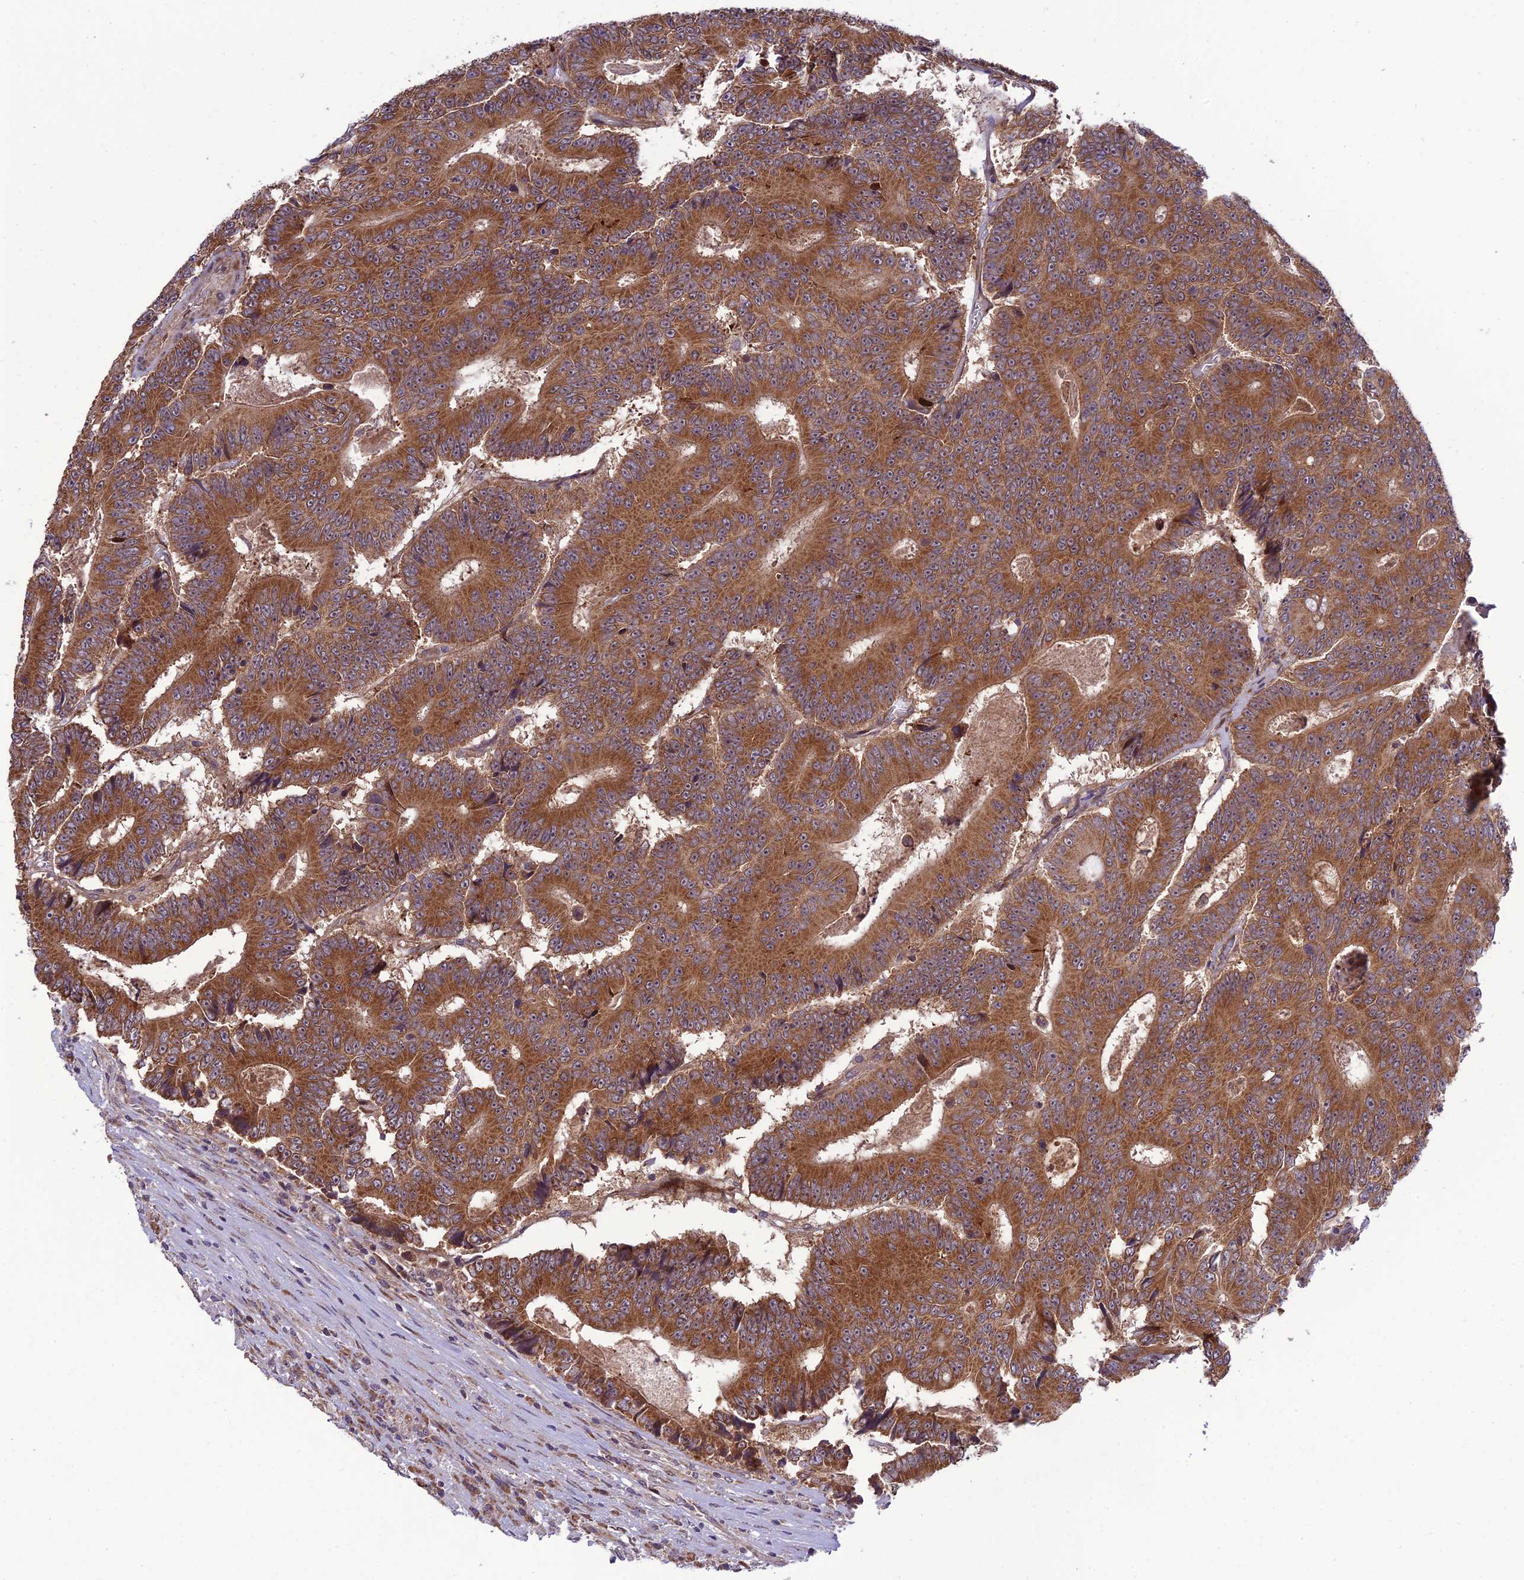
{"staining": {"intensity": "strong", "quantity": ">75%", "location": "cytoplasmic/membranous"}, "tissue": "colorectal cancer", "cell_type": "Tumor cells", "image_type": "cancer", "snomed": [{"axis": "morphology", "description": "Adenocarcinoma, NOS"}, {"axis": "topography", "description": "Colon"}], "caption": "About >75% of tumor cells in colorectal cancer reveal strong cytoplasmic/membranous protein positivity as visualized by brown immunohistochemical staining.", "gene": "PLEKHG2", "patient": {"sex": "male", "age": 83}}